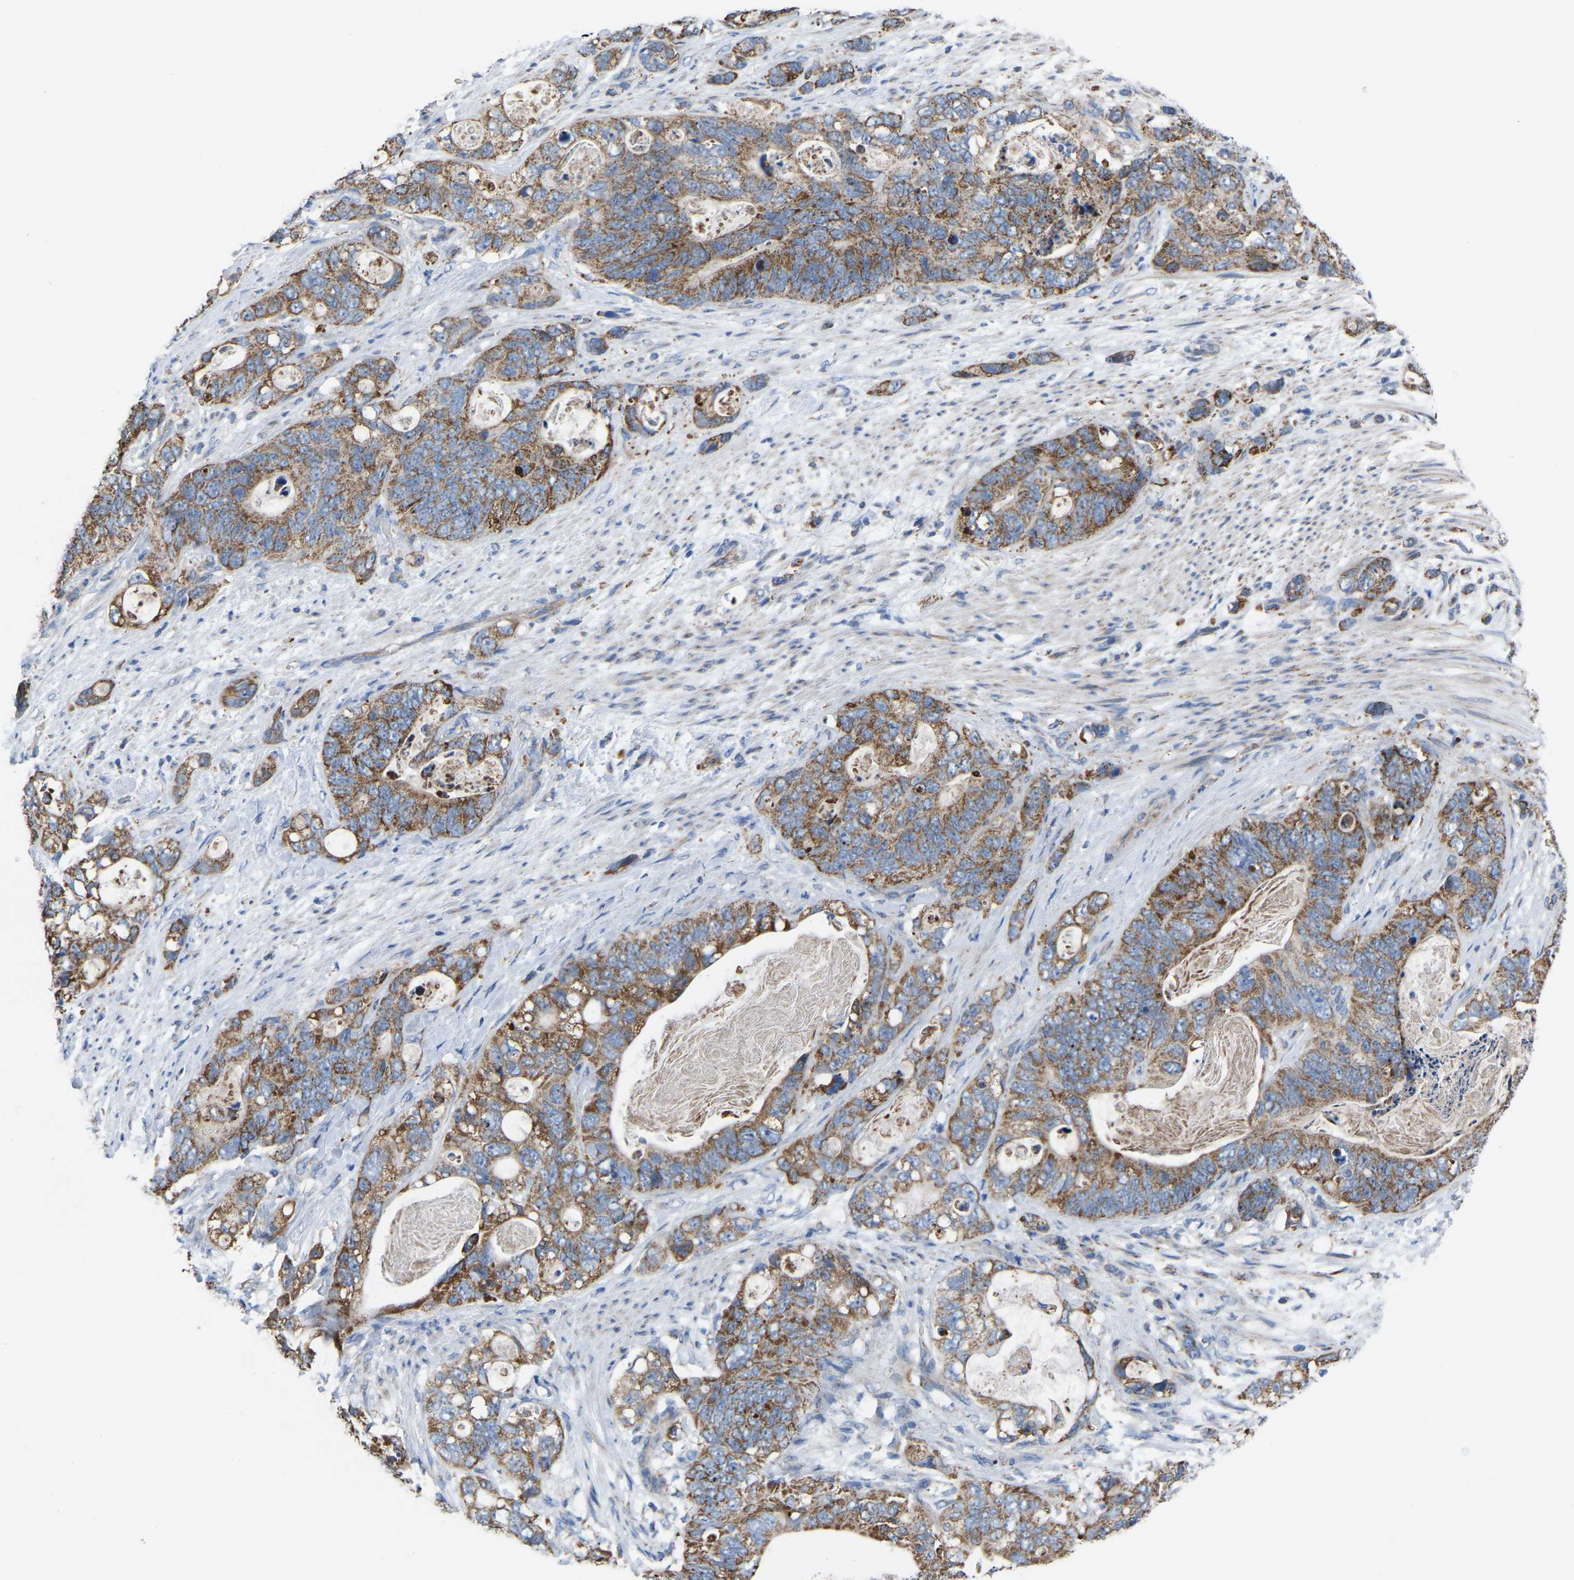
{"staining": {"intensity": "moderate", "quantity": ">75%", "location": "cytoplasmic/membranous"}, "tissue": "stomach cancer", "cell_type": "Tumor cells", "image_type": "cancer", "snomed": [{"axis": "morphology", "description": "Normal tissue, NOS"}, {"axis": "morphology", "description": "Adenocarcinoma, NOS"}, {"axis": "topography", "description": "Stomach"}], "caption": "DAB immunohistochemical staining of stomach adenocarcinoma displays moderate cytoplasmic/membranous protein staining in about >75% of tumor cells.", "gene": "BCL10", "patient": {"sex": "female", "age": 89}}